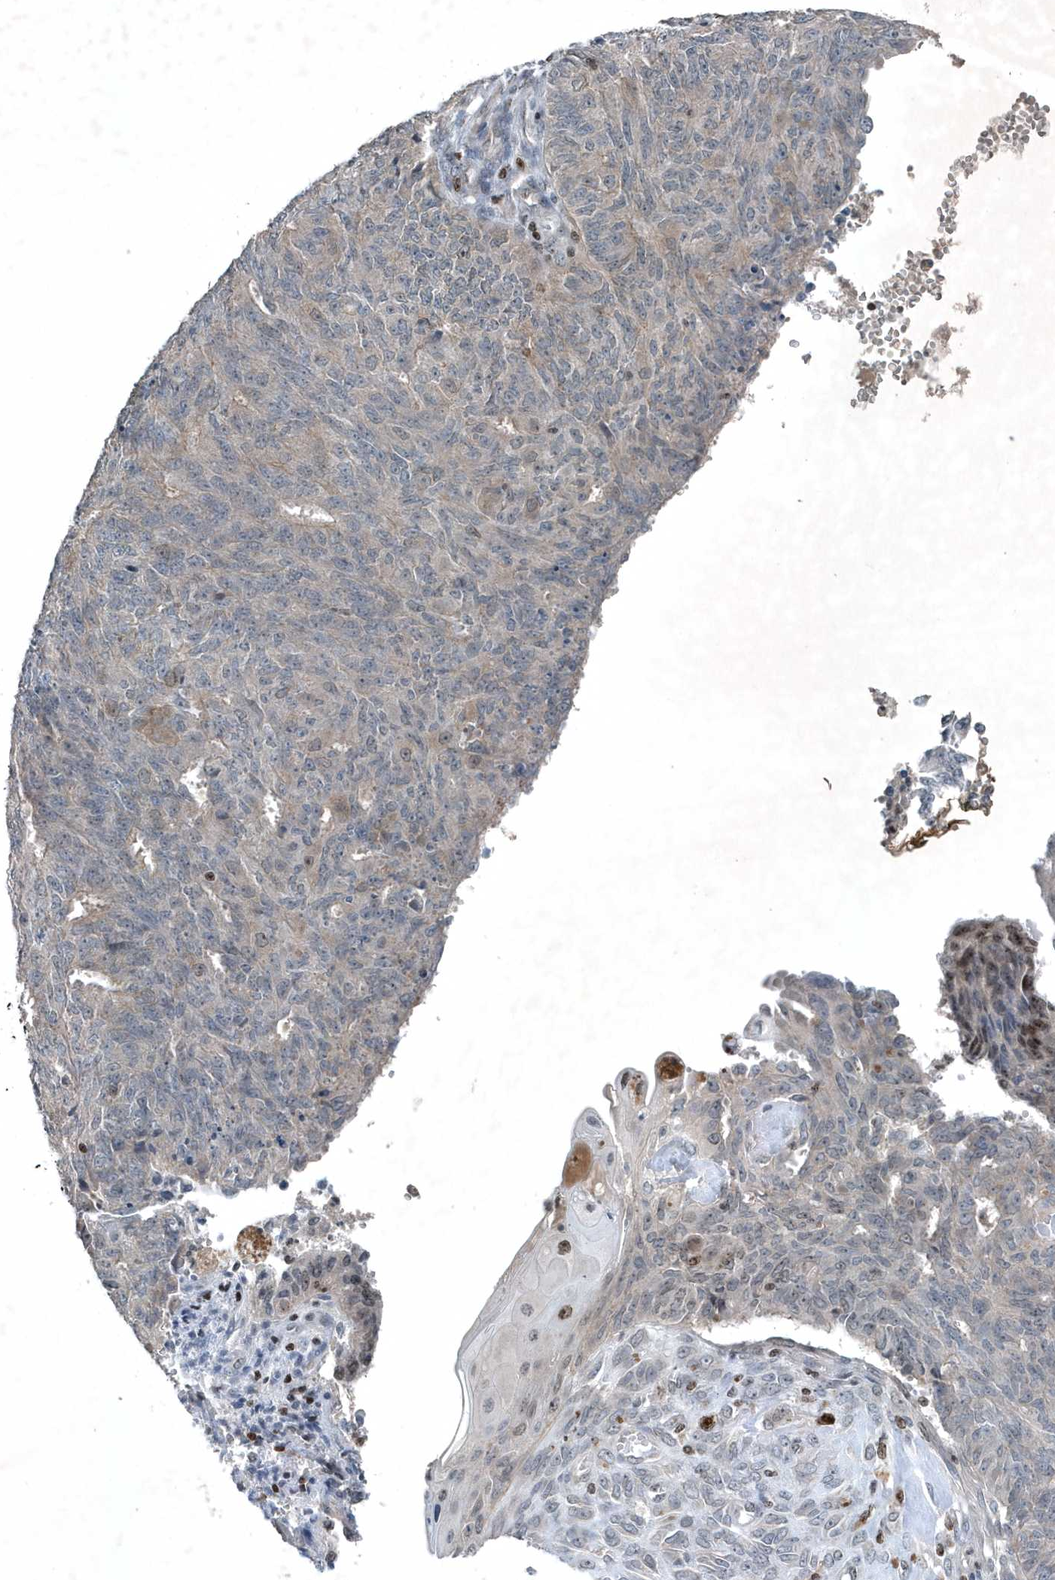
{"staining": {"intensity": "moderate", "quantity": "25%-75%", "location": "nuclear"}, "tissue": "endometrial cancer", "cell_type": "Tumor cells", "image_type": "cancer", "snomed": [{"axis": "morphology", "description": "Adenocarcinoma, NOS"}, {"axis": "topography", "description": "Endometrium"}], "caption": "The histopathology image displays immunohistochemical staining of endometrial cancer (adenocarcinoma). There is moderate nuclear expression is identified in about 25%-75% of tumor cells.", "gene": "QTRT2", "patient": {"sex": "female", "age": 32}}